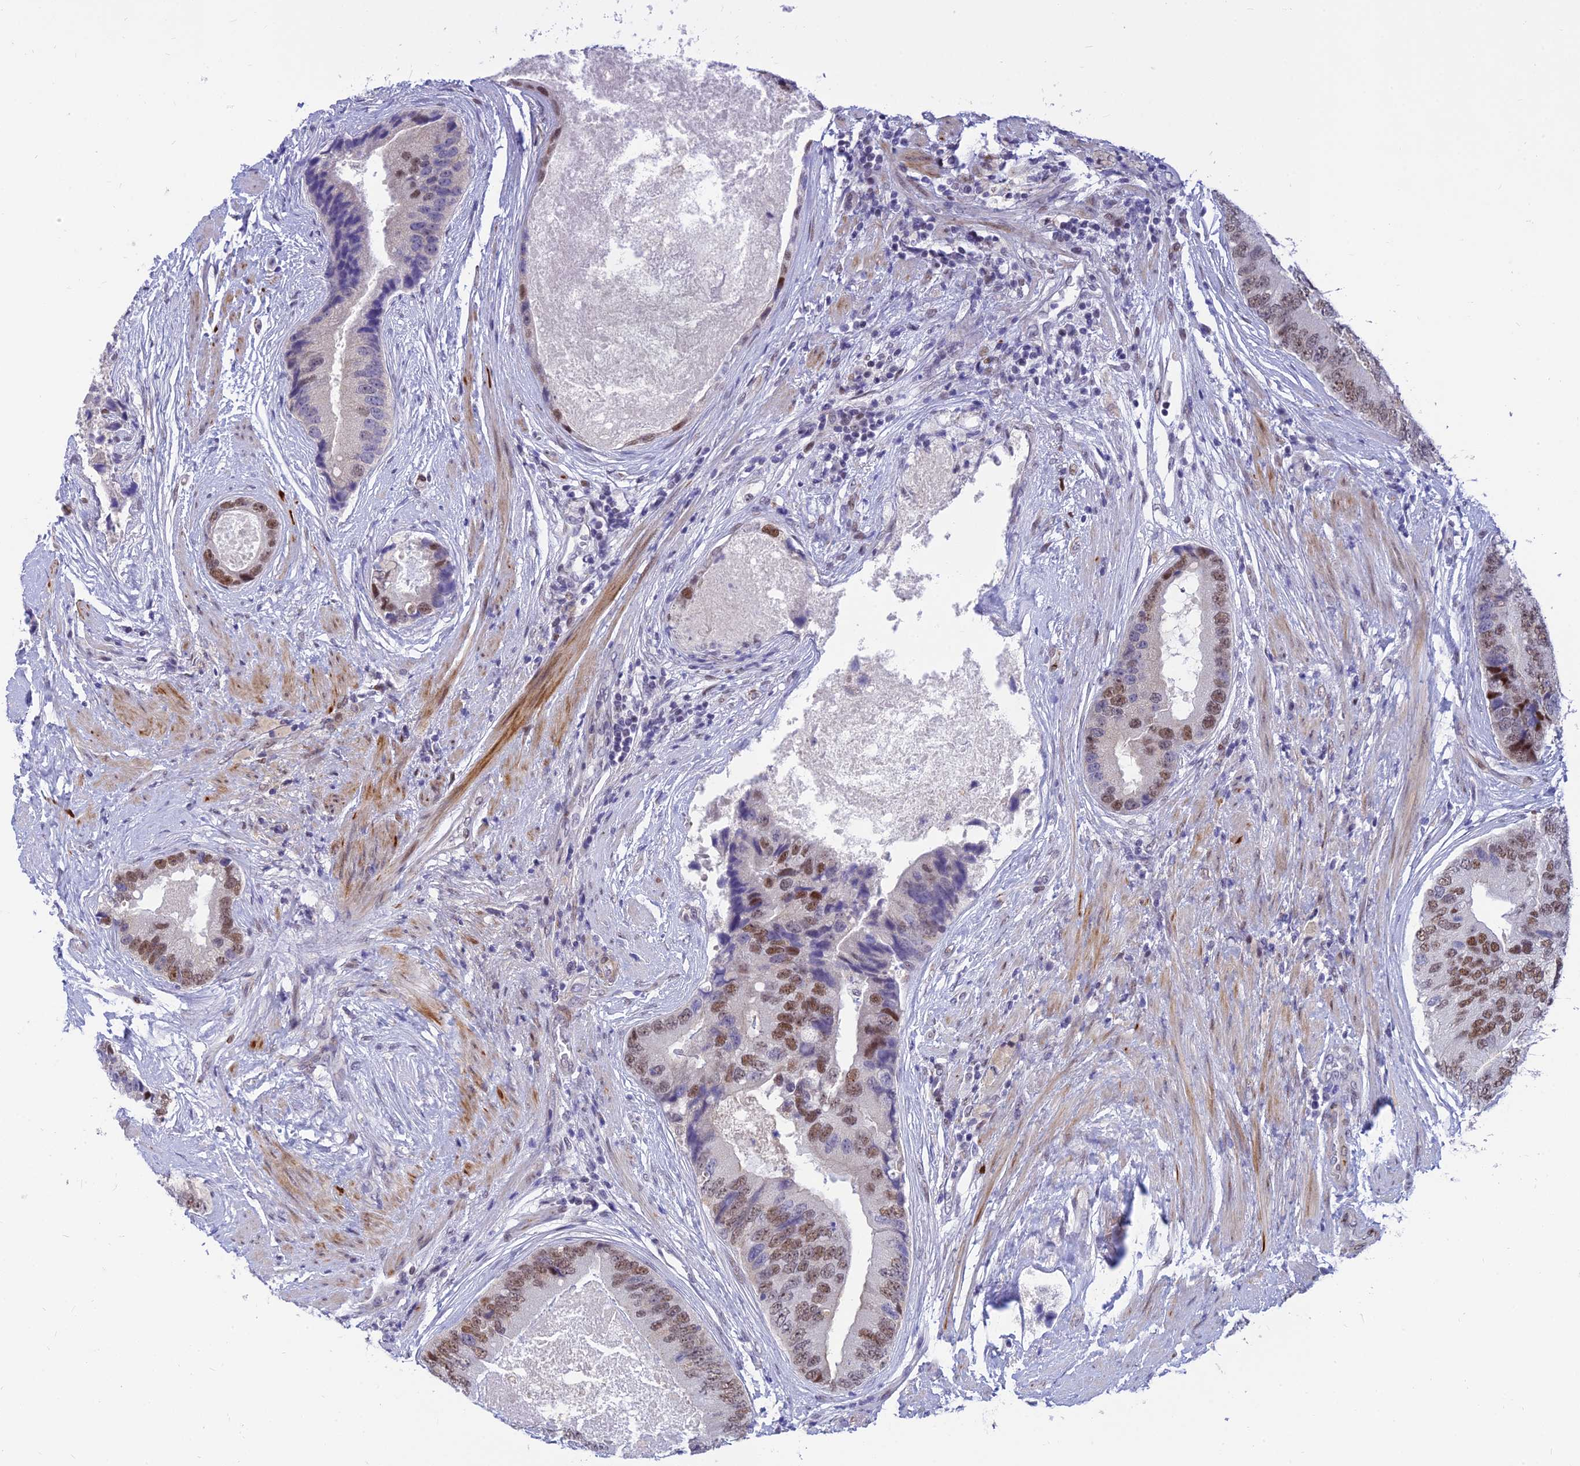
{"staining": {"intensity": "moderate", "quantity": "25%-75%", "location": "nuclear"}, "tissue": "prostate cancer", "cell_type": "Tumor cells", "image_type": "cancer", "snomed": [{"axis": "morphology", "description": "Adenocarcinoma, High grade"}, {"axis": "topography", "description": "Prostate"}], "caption": "This is a photomicrograph of IHC staining of prostate cancer, which shows moderate expression in the nuclear of tumor cells.", "gene": "CLK4", "patient": {"sex": "male", "age": 70}}